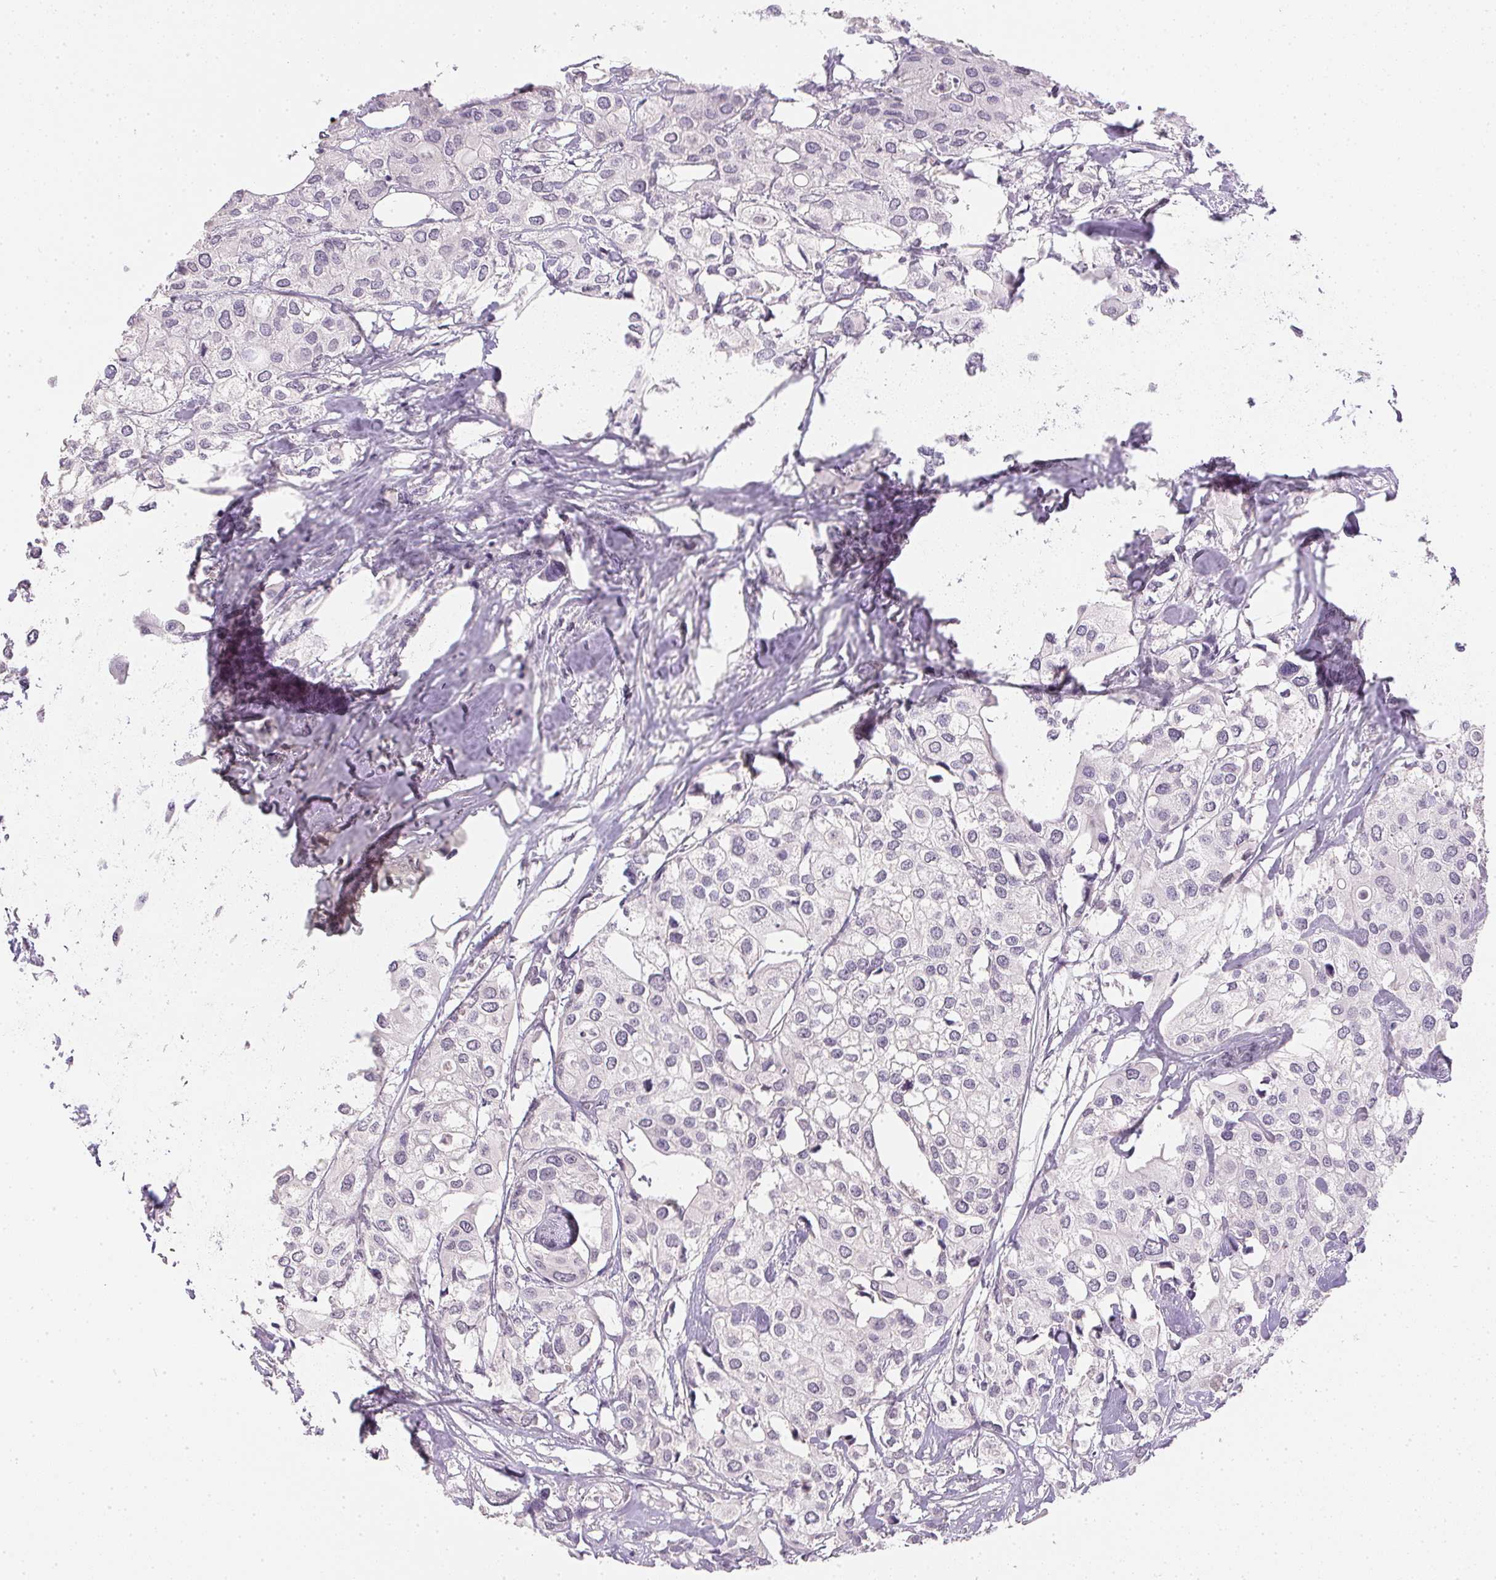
{"staining": {"intensity": "negative", "quantity": "none", "location": "none"}, "tissue": "urothelial cancer", "cell_type": "Tumor cells", "image_type": "cancer", "snomed": [{"axis": "morphology", "description": "Urothelial carcinoma, High grade"}, {"axis": "topography", "description": "Urinary bladder"}], "caption": "Immunohistochemical staining of human urothelial carcinoma (high-grade) demonstrates no significant staining in tumor cells.", "gene": "PPY", "patient": {"sex": "male", "age": 64}}